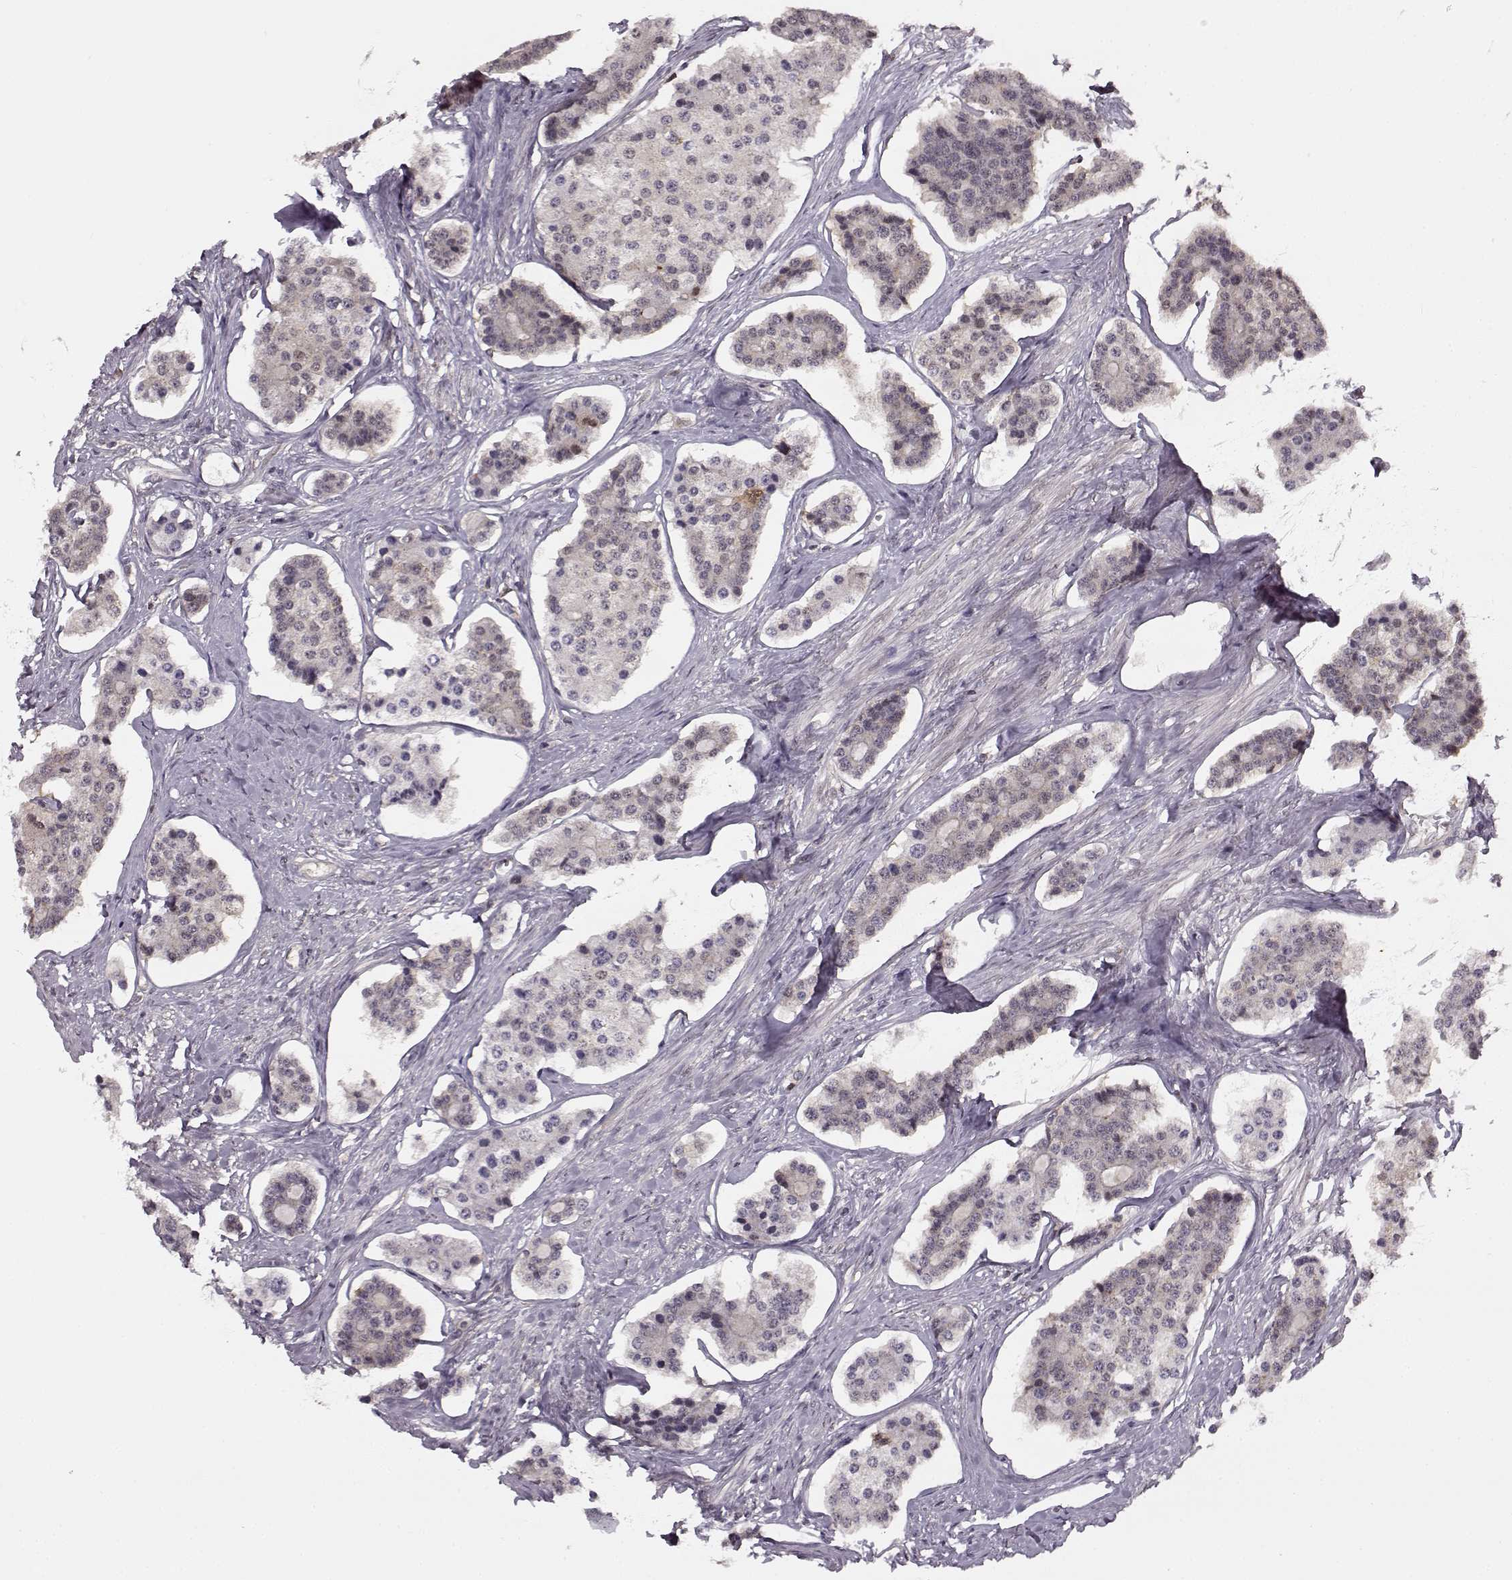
{"staining": {"intensity": "negative", "quantity": "none", "location": "none"}, "tissue": "carcinoid", "cell_type": "Tumor cells", "image_type": "cancer", "snomed": [{"axis": "morphology", "description": "Carcinoid, malignant, NOS"}, {"axis": "topography", "description": "Small intestine"}], "caption": "Carcinoid was stained to show a protein in brown. There is no significant positivity in tumor cells. (Stains: DAB IHC with hematoxylin counter stain, Microscopy: brightfield microscopy at high magnification).", "gene": "MFSD1", "patient": {"sex": "female", "age": 65}}